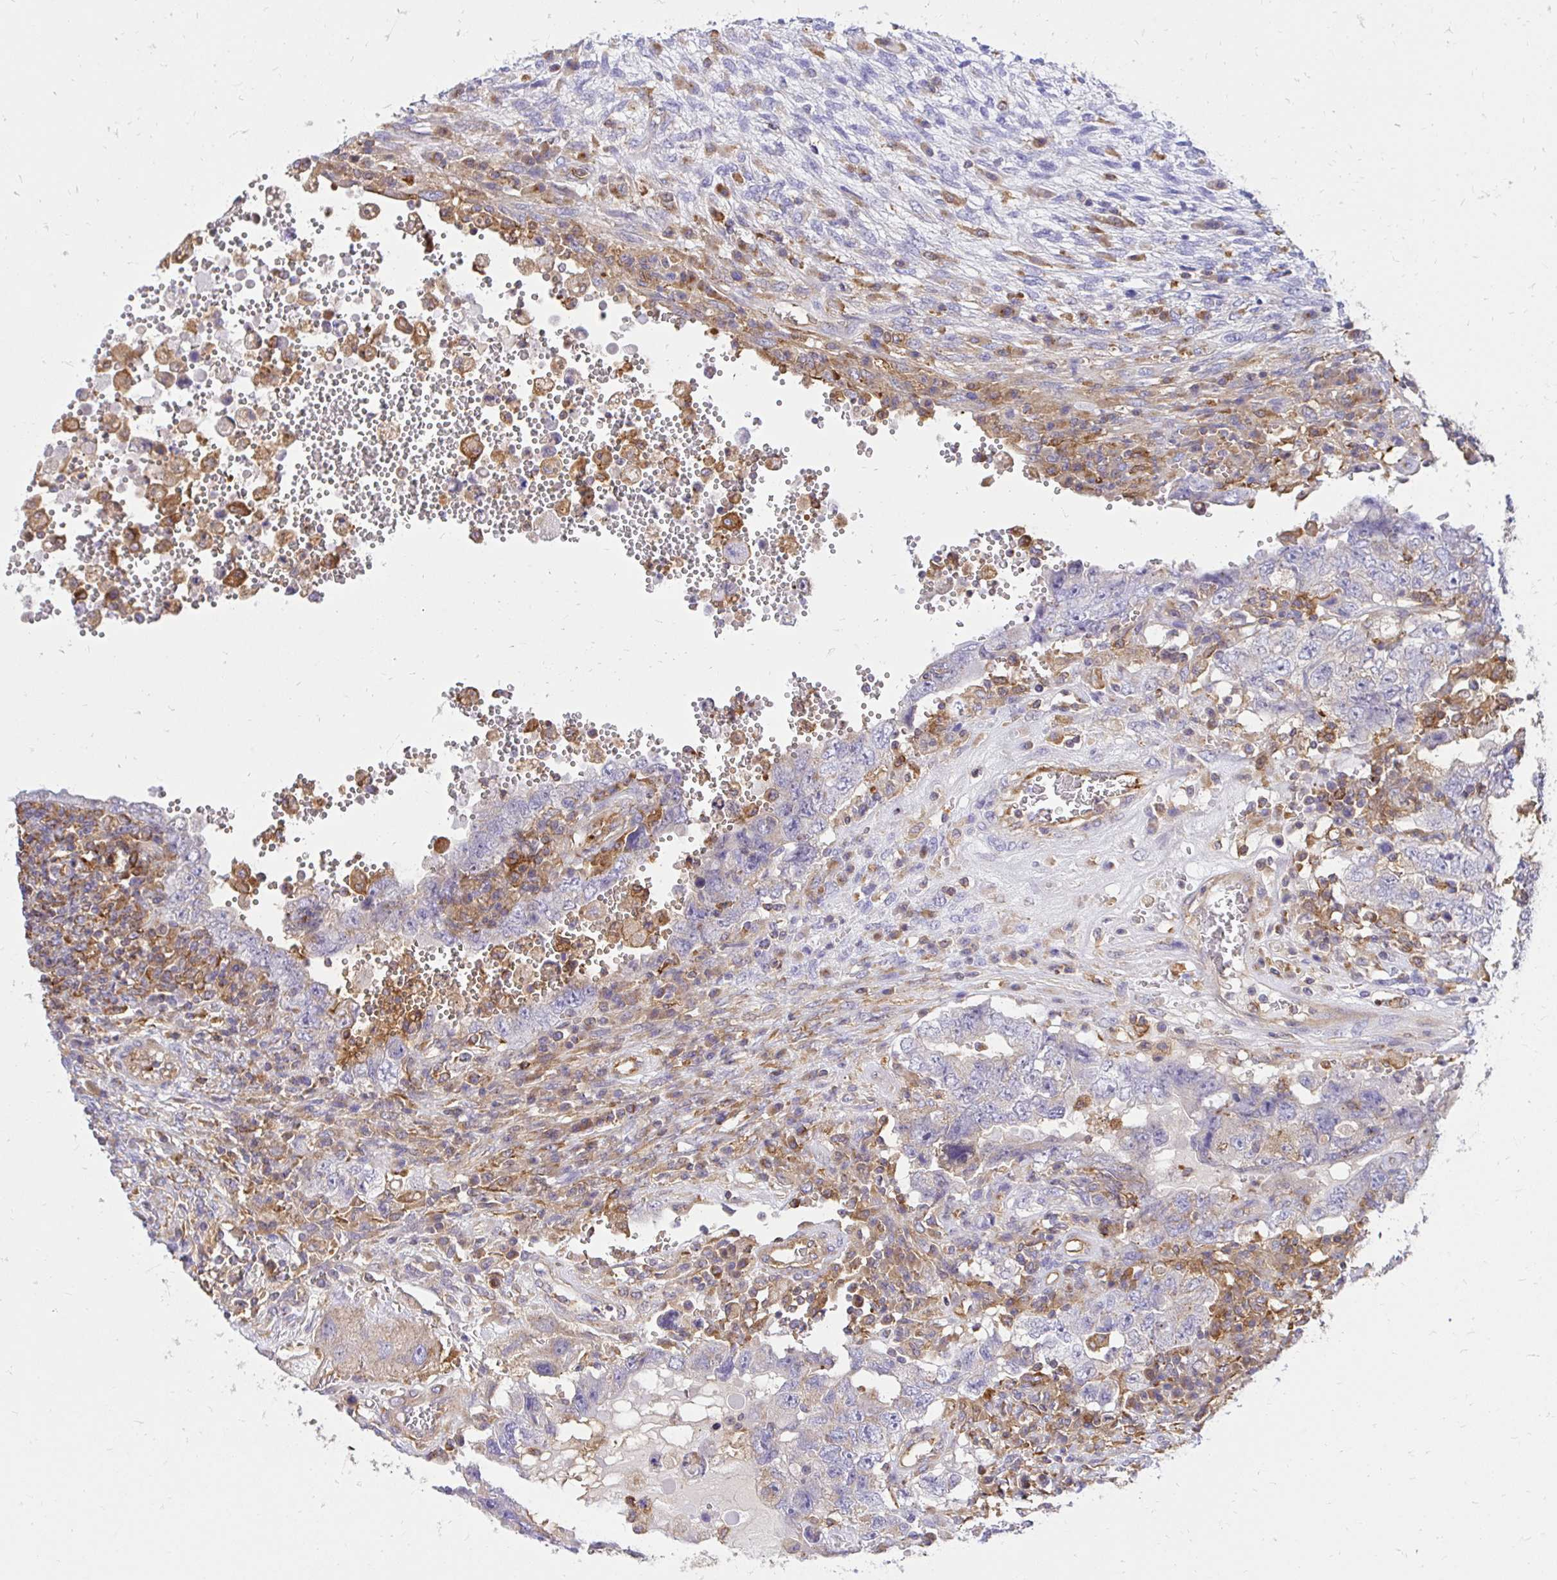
{"staining": {"intensity": "negative", "quantity": "none", "location": "none"}, "tissue": "testis cancer", "cell_type": "Tumor cells", "image_type": "cancer", "snomed": [{"axis": "morphology", "description": "Carcinoma, Embryonal, NOS"}, {"axis": "topography", "description": "Testis"}], "caption": "The image shows no staining of tumor cells in testis embryonal carcinoma.", "gene": "ABCB10", "patient": {"sex": "male", "age": 26}}